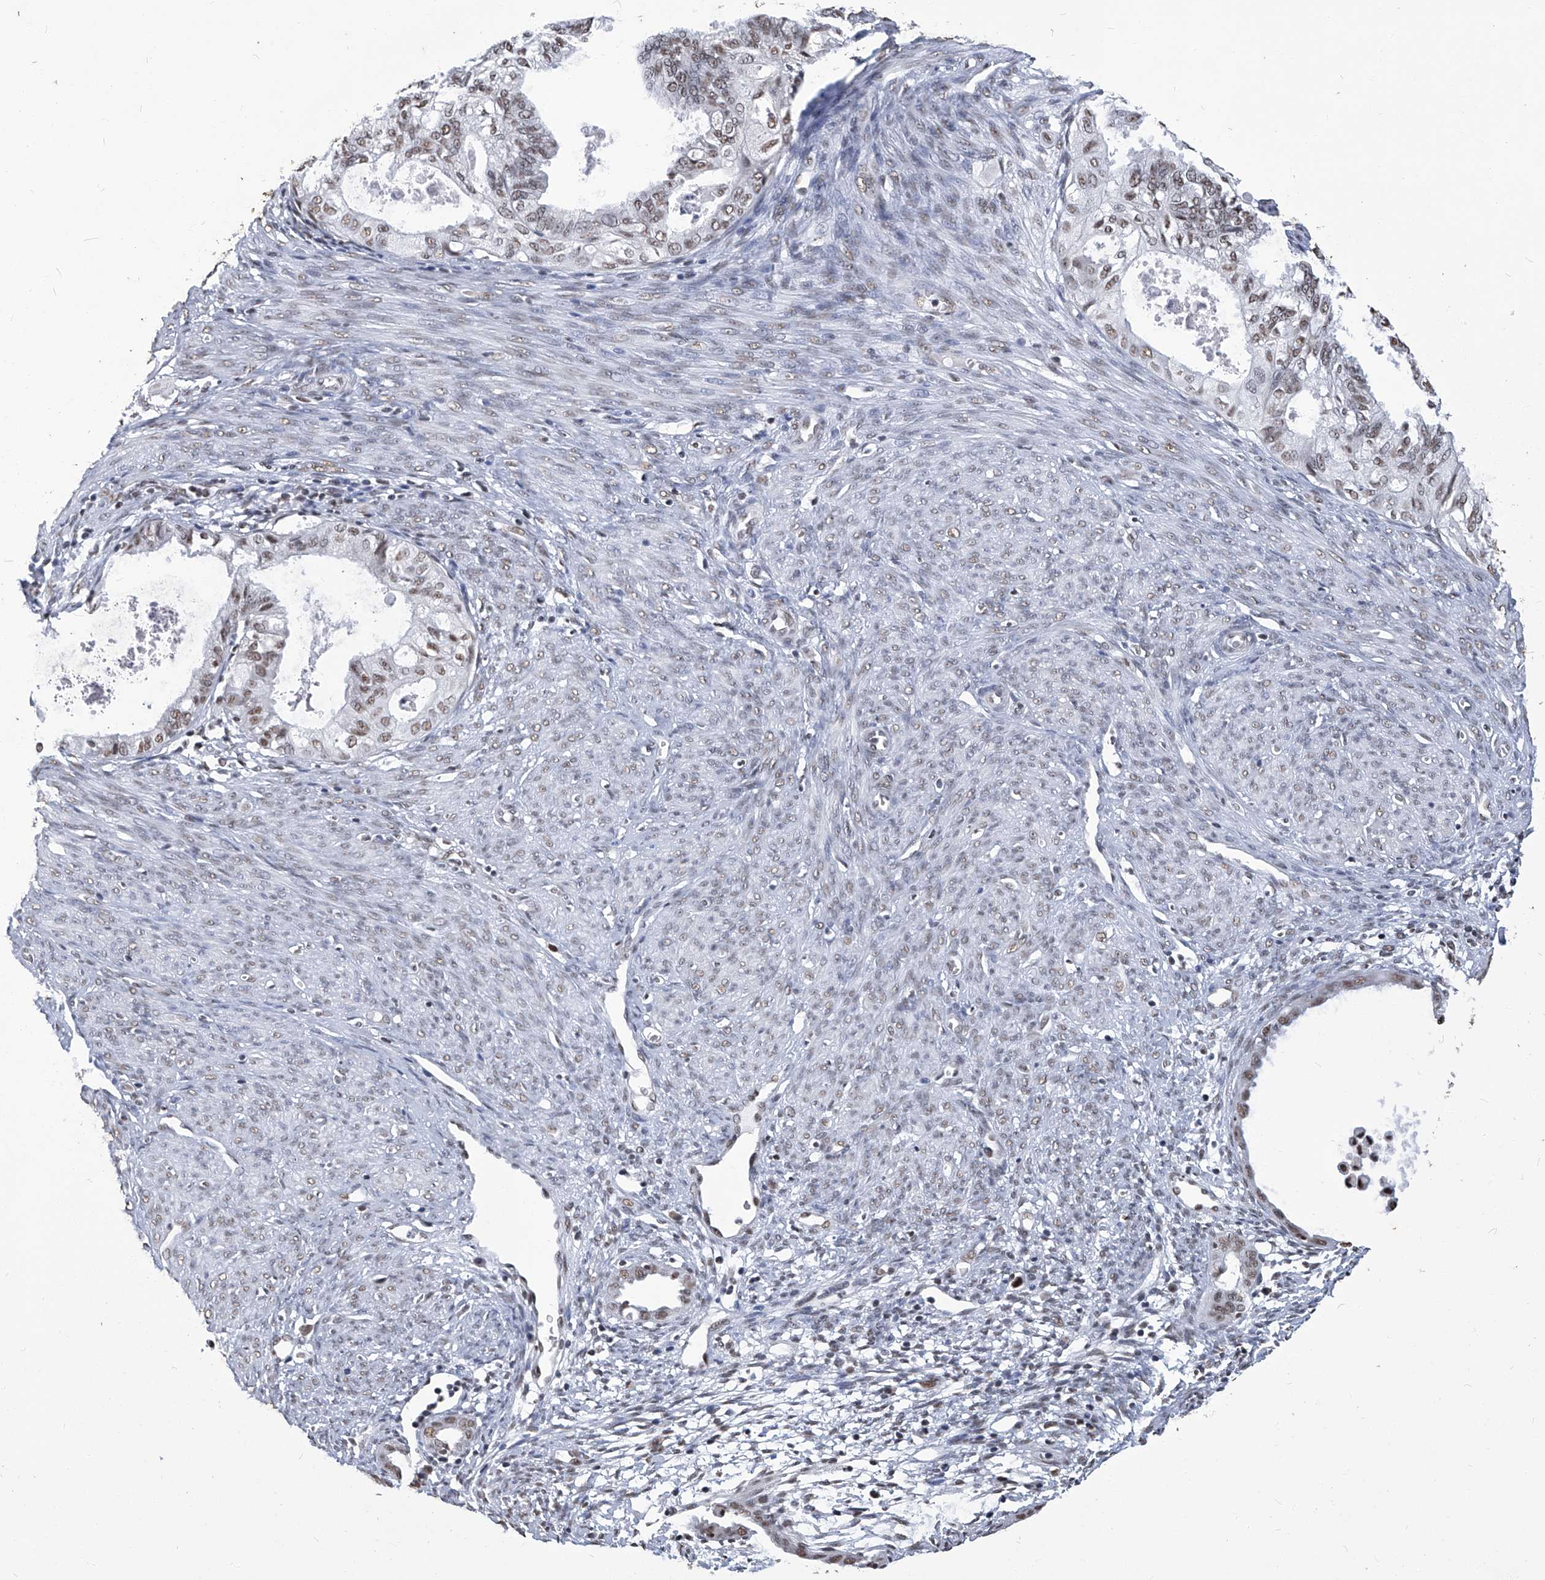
{"staining": {"intensity": "weak", "quantity": ">75%", "location": "nuclear"}, "tissue": "cervical cancer", "cell_type": "Tumor cells", "image_type": "cancer", "snomed": [{"axis": "morphology", "description": "Normal tissue, NOS"}, {"axis": "morphology", "description": "Adenocarcinoma, NOS"}, {"axis": "topography", "description": "Cervix"}, {"axis": "topography", "description": "Endometrium"}], "caption": "Immunohistochemistry (IHC) histopathology image of adenocarcinoma (cervical) stained for a protein (brown), which shows low levels of weak nuclear expression in approximately >75% of tumor cells.", "gene": "HBP1", "patient": {"sex": "female", "age": 86}}